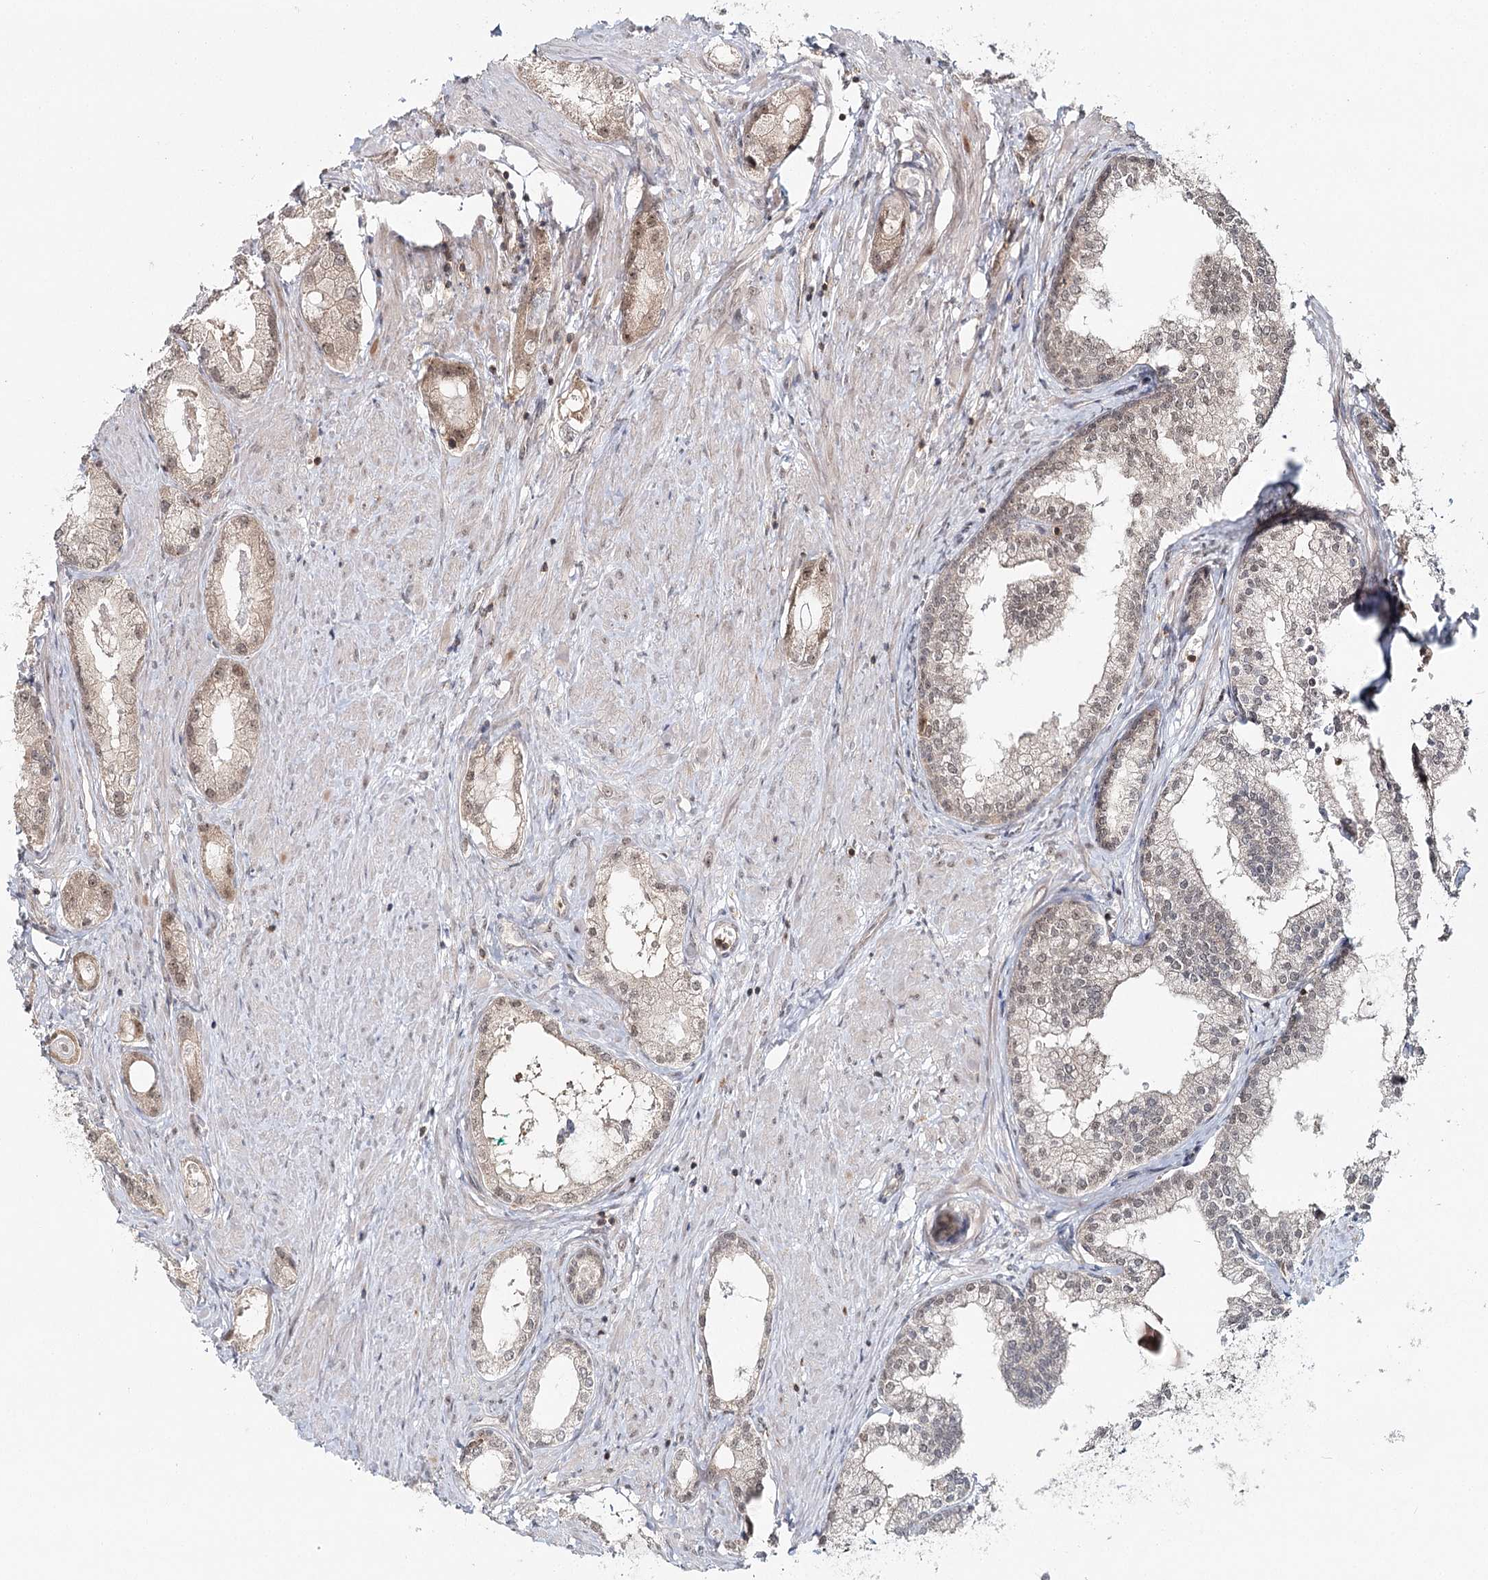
{"staining": {"intensity": "weak", "quantity": "<25%", "location": "cytoplasmic/membranous,nuclear"}, "tissue": "prostate cancer", "cell_type": "Tumor cells", "image_type": "cancer", "snomed": [{"axis": "morphology", "description": "Adenocarcinoma, Low grade"}, {"axis": "topography", "description": "Prostate"}], "caption": "Immunohistochemistry (IHC) photomicrograph of neoplastic tissue: human prostate cancer stained with DAB (3,3'-diaminobenzidine) exhibits no significant protein positivity in tumor cells. Brightfield microscopy of immunohistochemistry stained with DAB (brown) and hematoxylin (blue), captured at high magnification.", "gene": "FAM120B", "patient": {"sex": "male", "age": 62}}